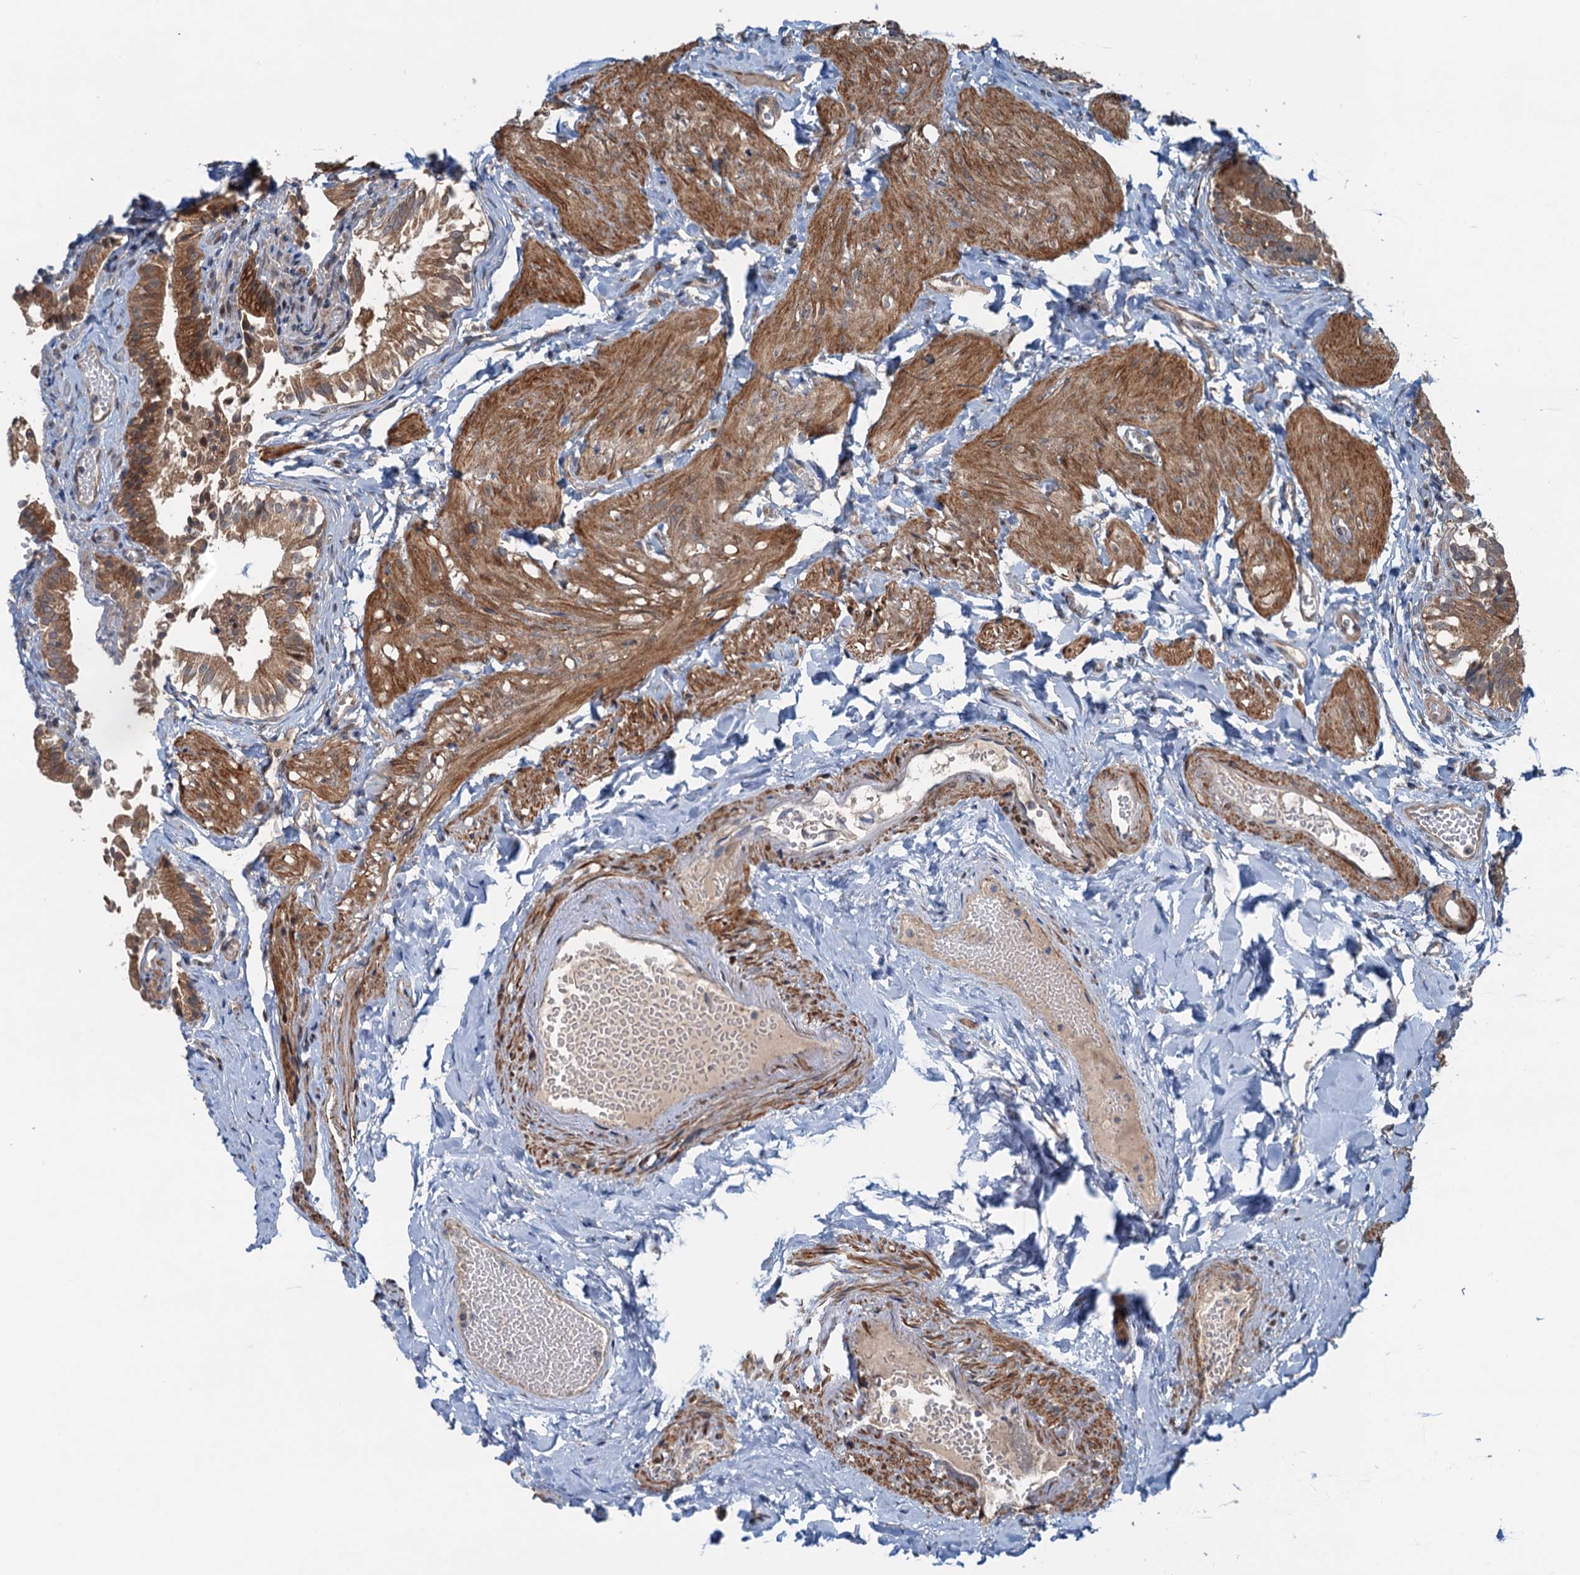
{"staining": {"intensity": "strong", "quantity": ">75%", "location": "cytoplasmic/membranous"}, "tissue": "gallbladder", "cell_type": "Glandular cells", "image_type": "normal", "snomed": [{"axis": "morphology", "description": "Normal tissue, NOS"}, {"axis": "topography", "description": "Gallbladder"}], "caption": "Protein staining shows strong cytoplasmic/membranous staining in approximately >75% of glandular cells in unremarkable gallbladder. (DAB IHC with brightfield microscopy, high magnification).", "gene": "DYNC2I2", "patient": {"sex": "female", "age": 47}}